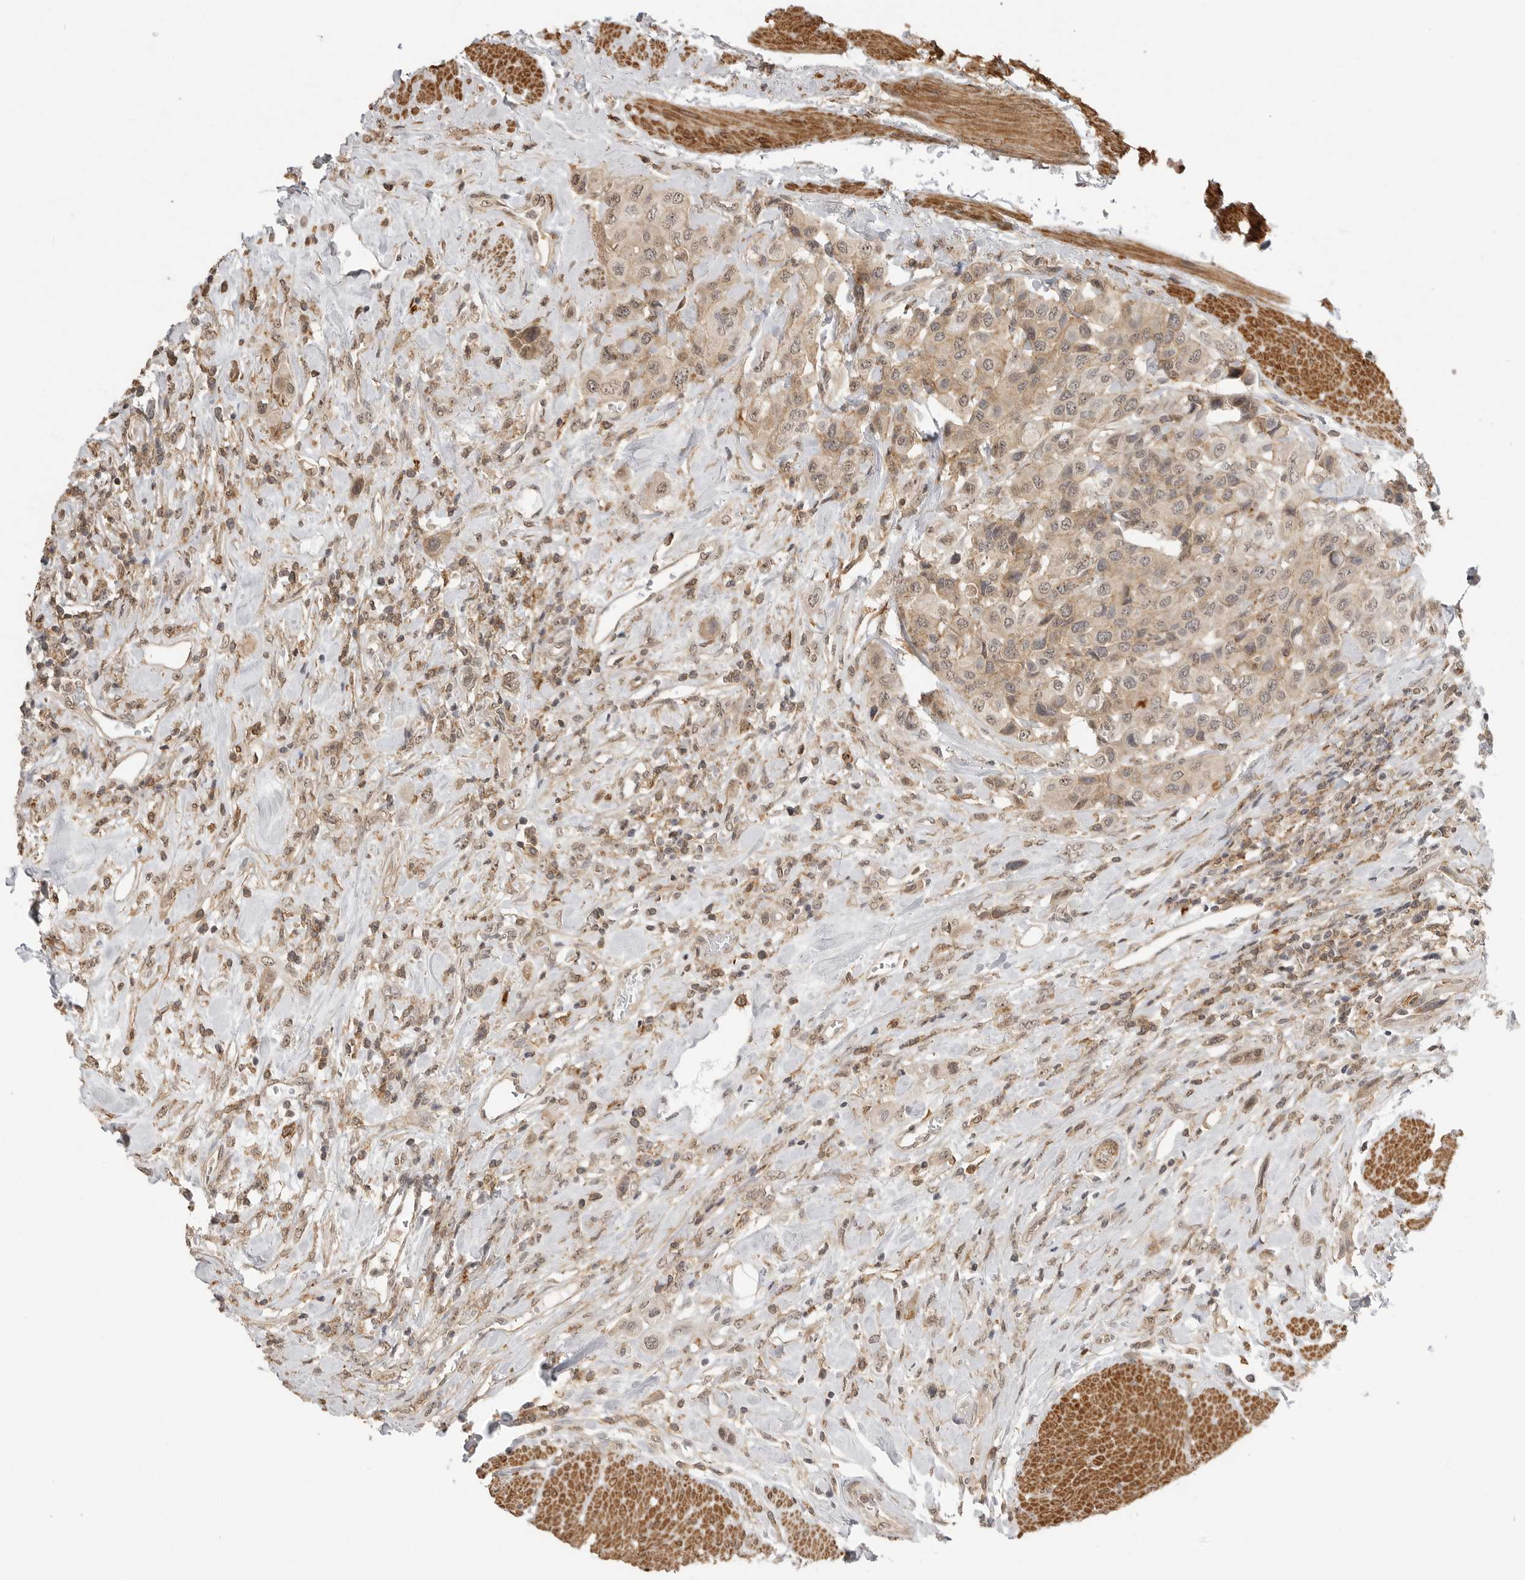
{"staining": {"intensity": "weak", "quantity": "25%-75%", "location": "cytoplasmic/membranous,nuclear"}, "tissue": "urothelial cancer", "cell_type": "Tumor cells", "image_type": "cancer", "snomed": [{"axis": "morphology", "description": "Urothelial carcinoma, High grade"}, {"axis": "topography", "description": "Urinary bladder"}], "caption": "Human high-grade urothelial carcinoma stained with a brown dye displays weak cytoplasmic/membranous and nuclear positive staining in approximately 25%-75% of tumor cells.", "gene": "GPC2", "patient": {"sex": "male", "age": 50}}